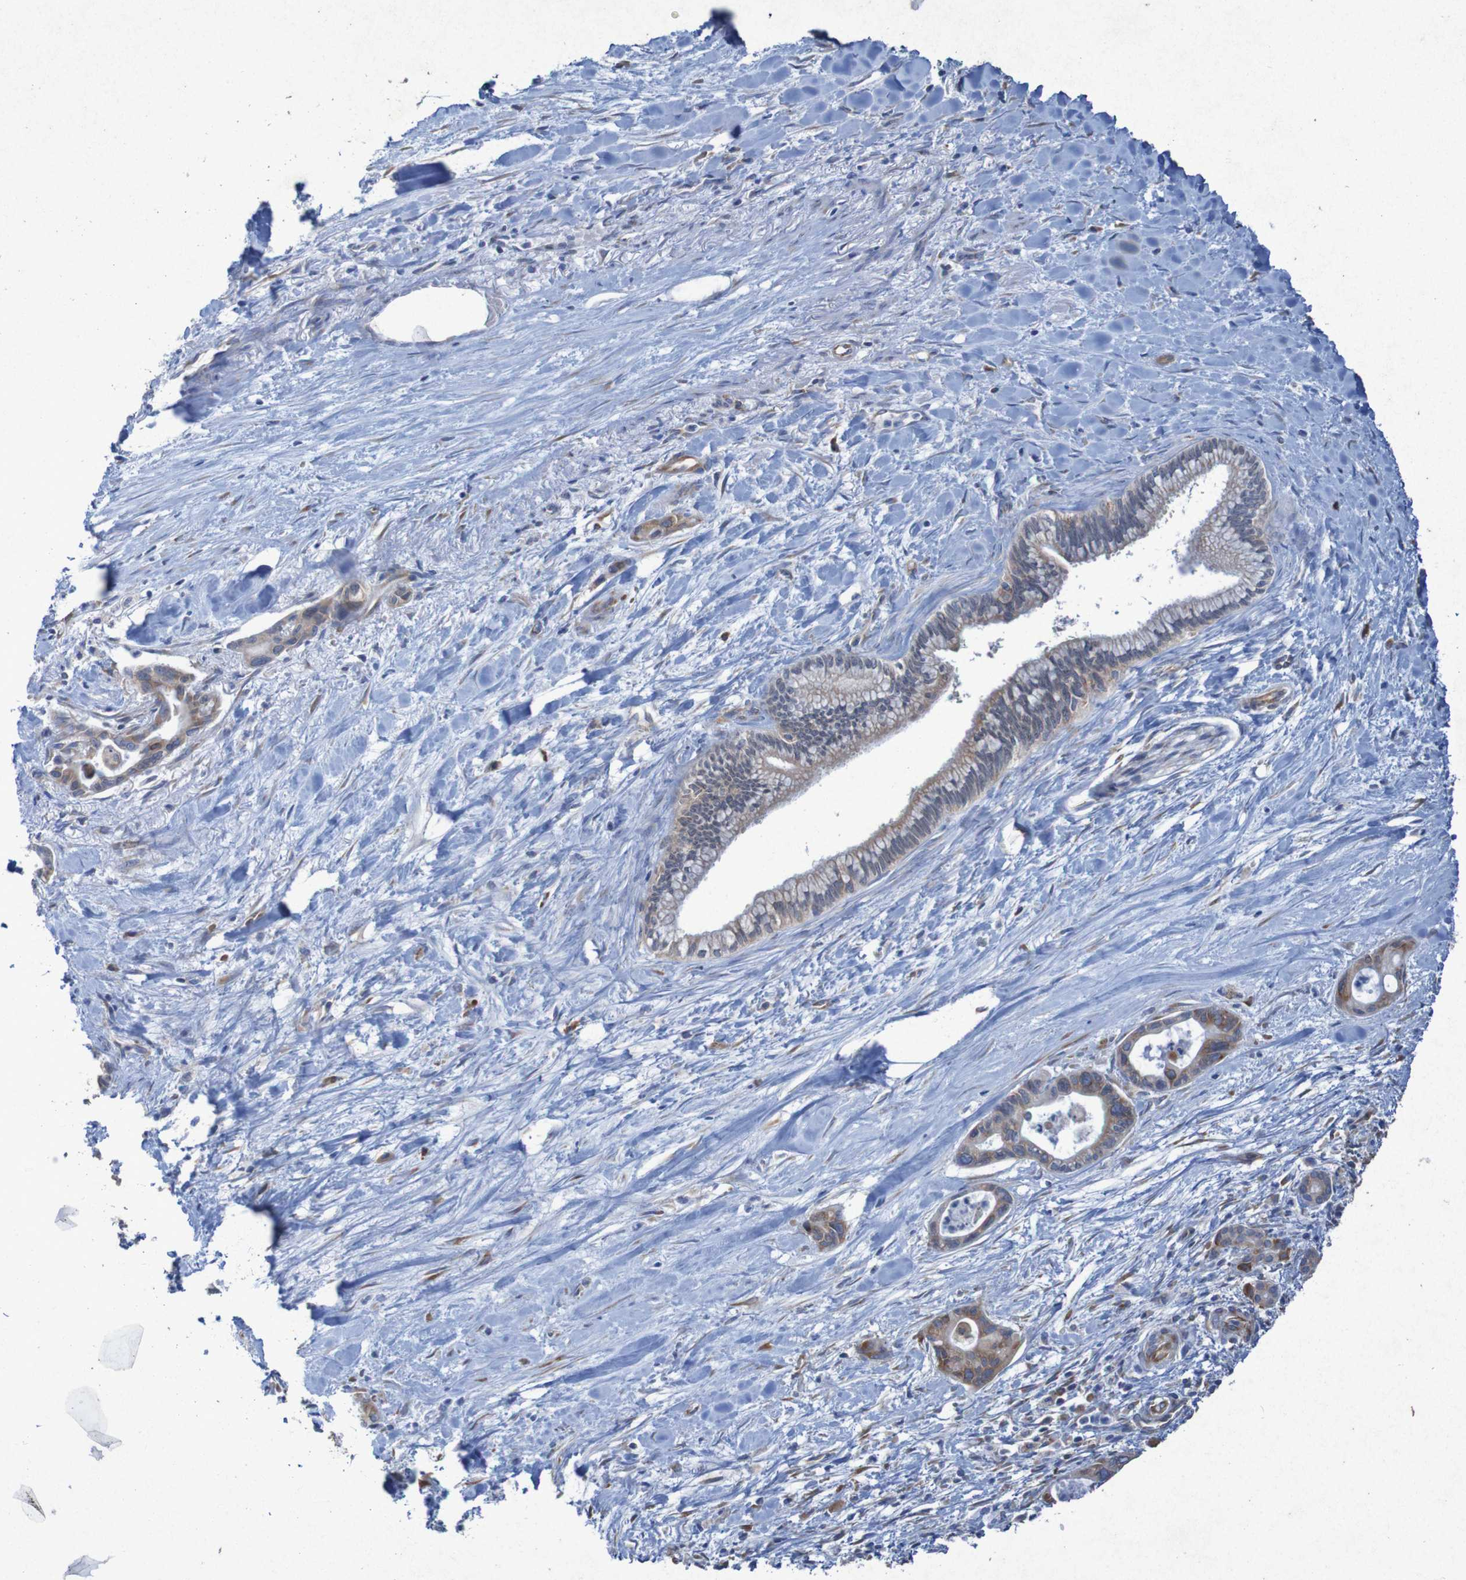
{"staining": {"intensity": "moderate", "quantity": ">75%", "location": "cytoplasmic/membranous"}, "tissue": "pancreatic cancer", "cell_type": "Tumor cells", "image_type": "cancer", "snomed": [{"axis": "morphology", "description": "Adenocarcinoma, NOS"}, {"axis": "topography", "description": "Pancreas"}], "caption": "Protein expression analysis of human pancreatic cancer reveals moderate cytoplasmic/membranous staining in approximately >75% of tumor cells. (DAB (3,3'-diaminobenzidine) IHC with brightfield microscopy, high magnification).", "gene": "RPL10", "patient": {"sex": "male", "age": 70}}